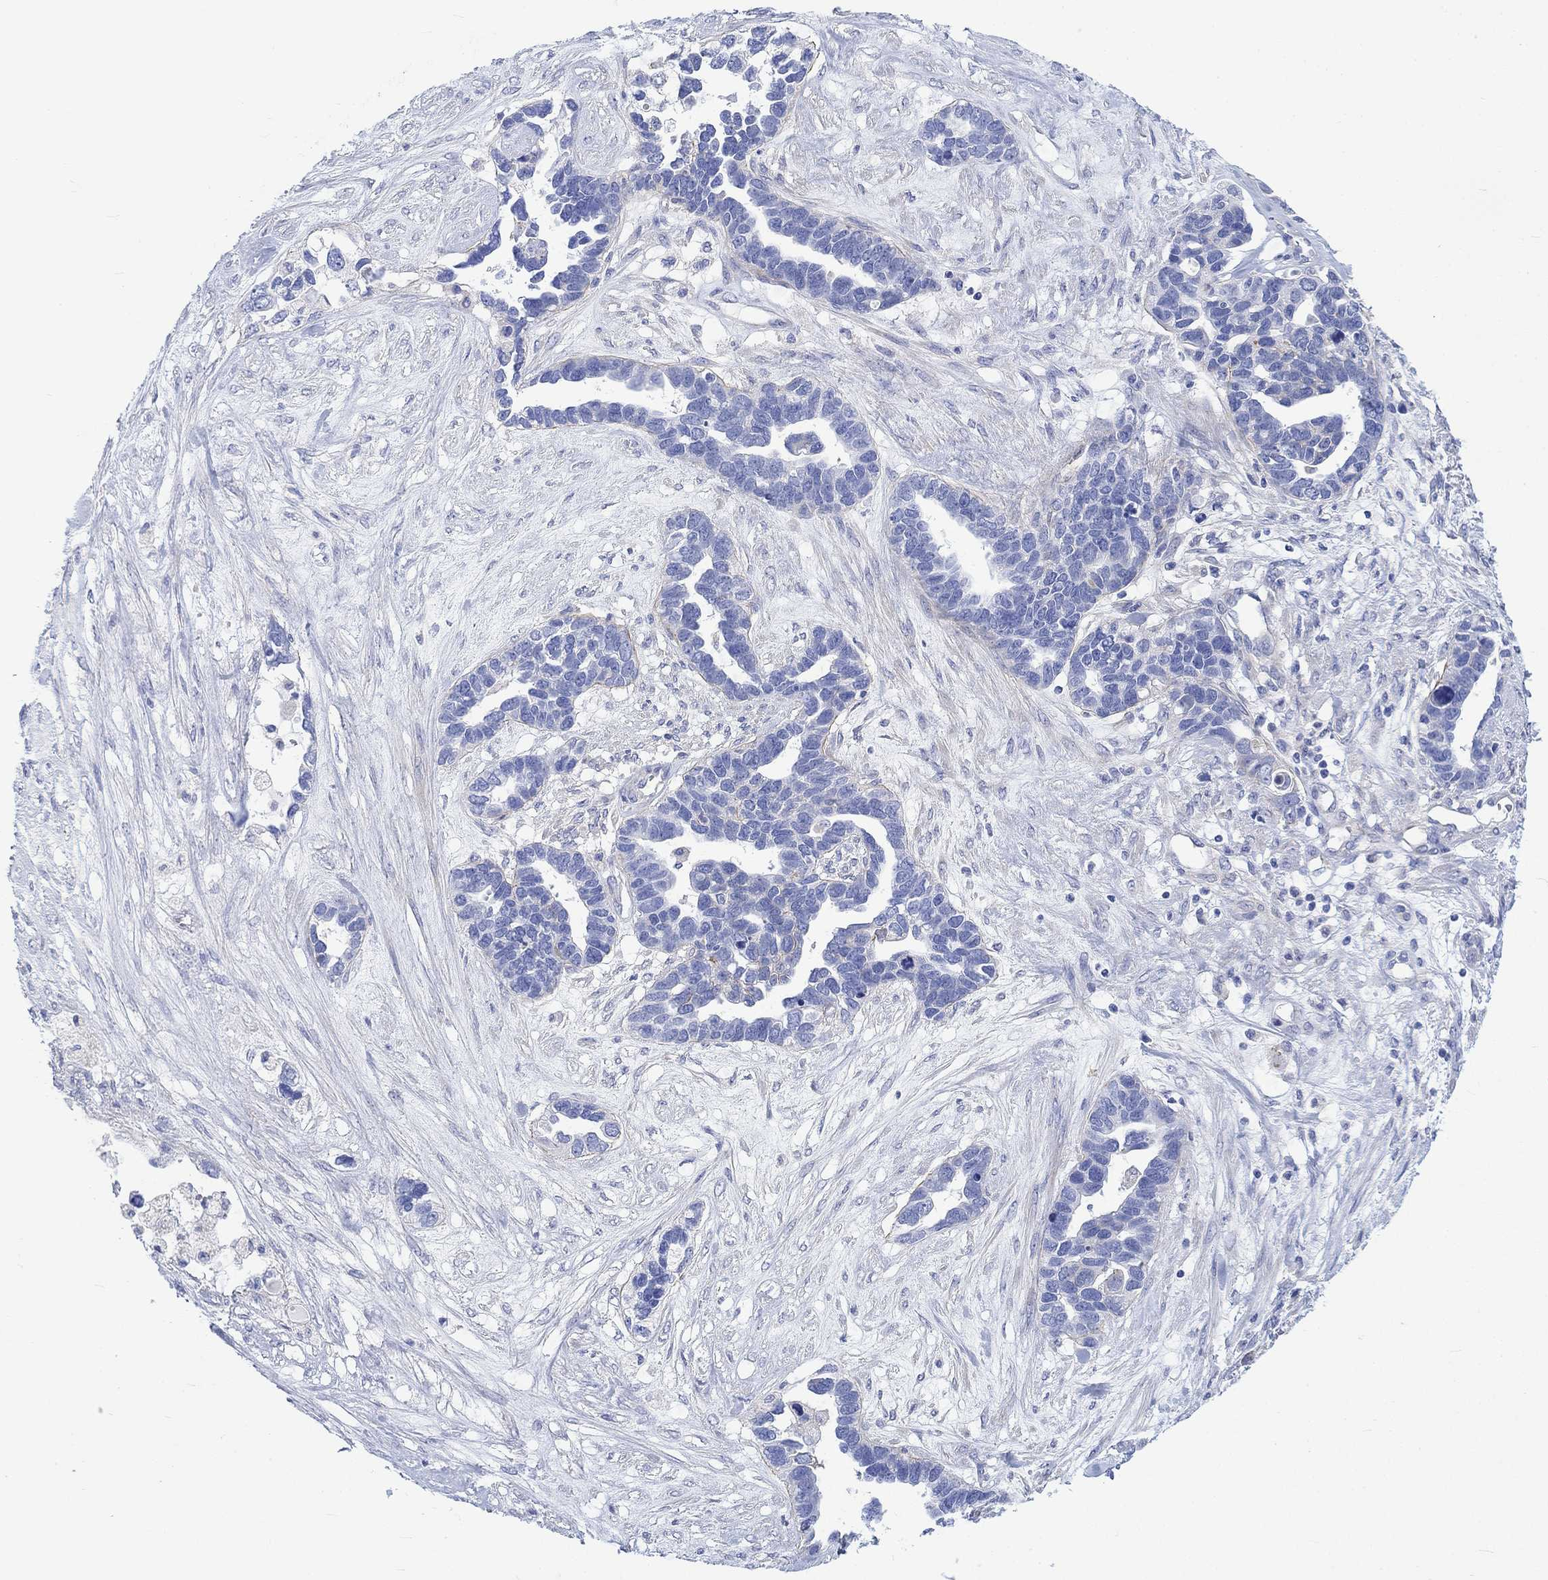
{"staining": {"intensity": "negative", "quantity": "none", "location": "none"}, "tissue": "ovarian cancer", "cell_type": "Tumor cells", "image_type": "cancer", "snomed": [{"axis": "morphology", "description": "Cystadenocarcinoma, serous, NOS"}, {"axis": "topography", "description": "Ovary"}], "caption": "Ovarian cancer stained for a protein using immunohistochemistry exhibits no positivity tumor cells.", "gene": "REEP6", "patient": {"sex": "female", "age": 54}}